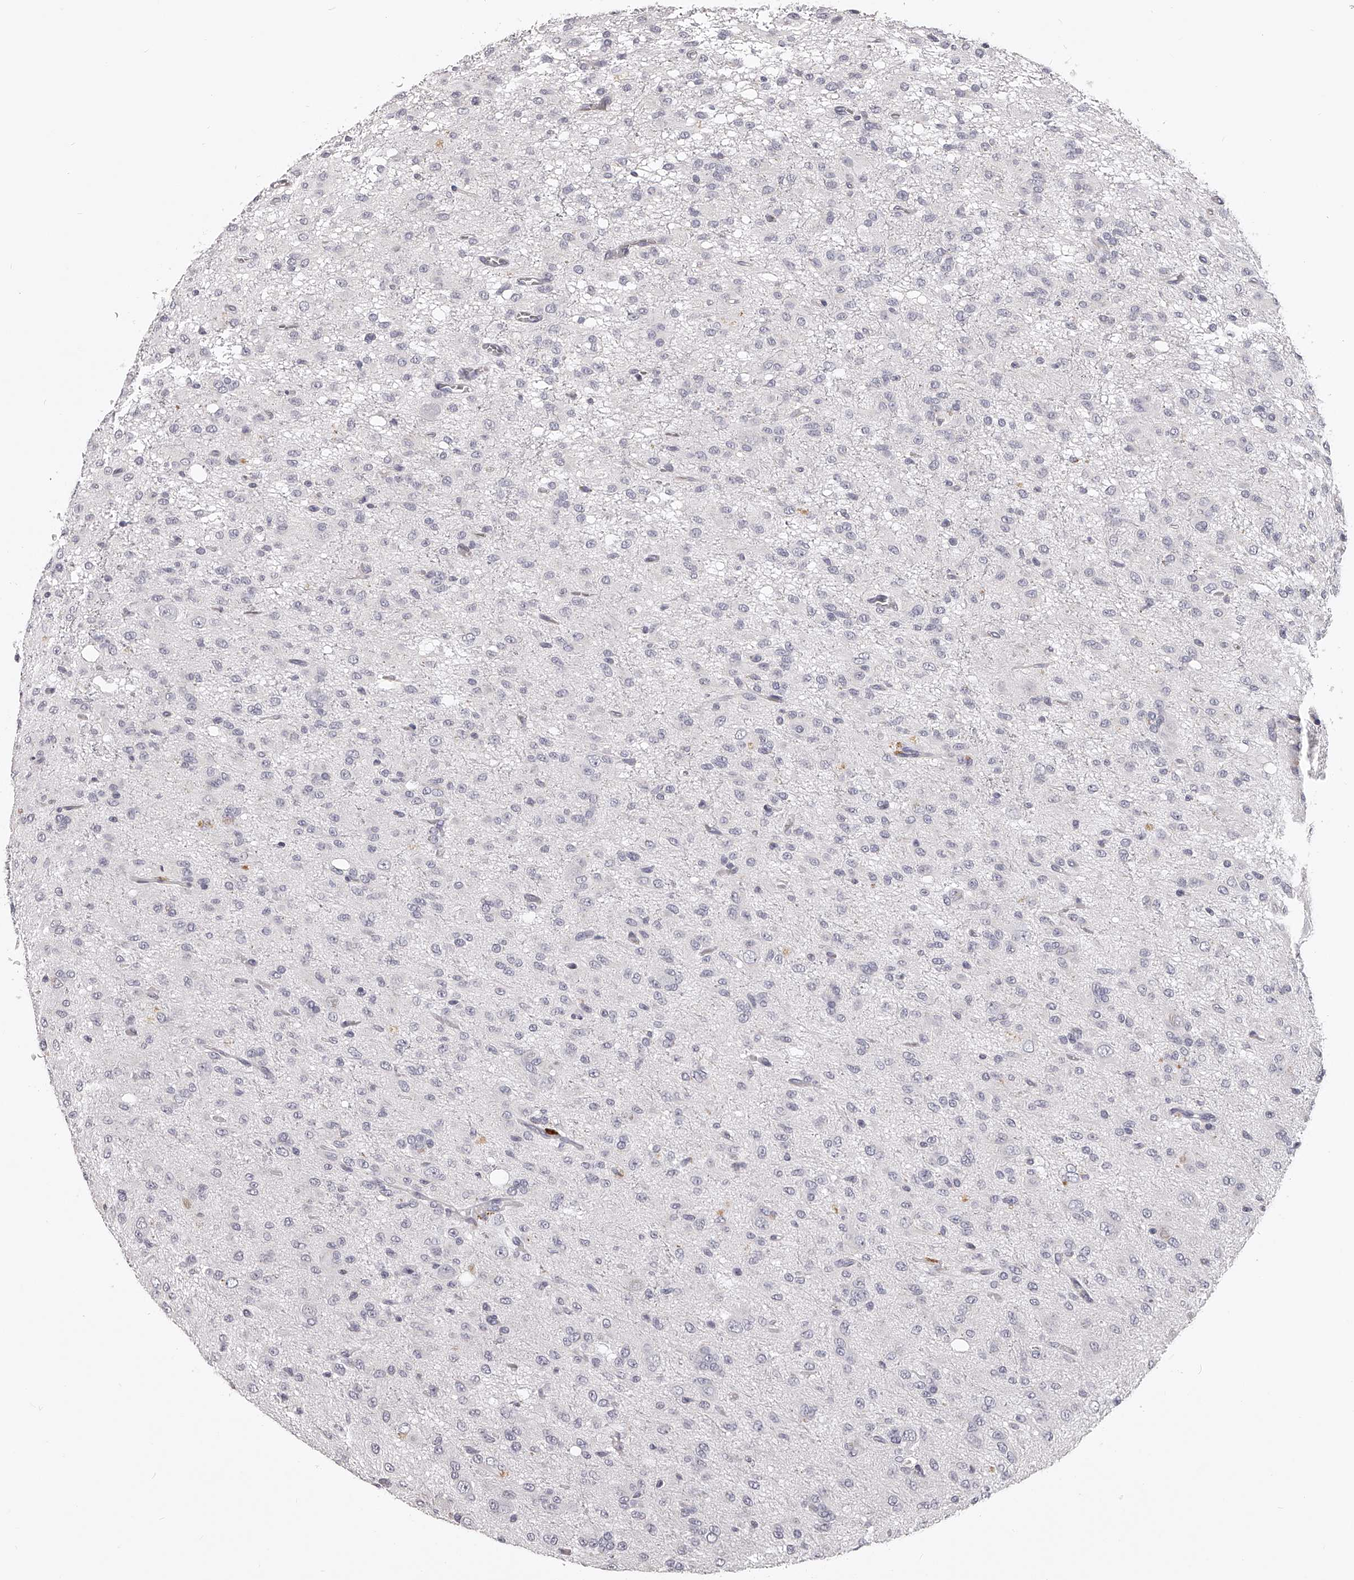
{"staining": {"intensity": "negative", "quantity": "none", "location": "none"}, "tissue": "glioma", "cell_type": "Tumor cells", "image_type": "cancer", "snomed": [{"axis": "morphology", "description": "Glioma, malignant, High grade"}, {"axis": "topography", "description": "Brain"}], "caption": "The image exhibits no staining of tumor cells in malignant high-grade glioma.", "gene": "DMRT1", "patient": {"sex": "female", "age": 59}}